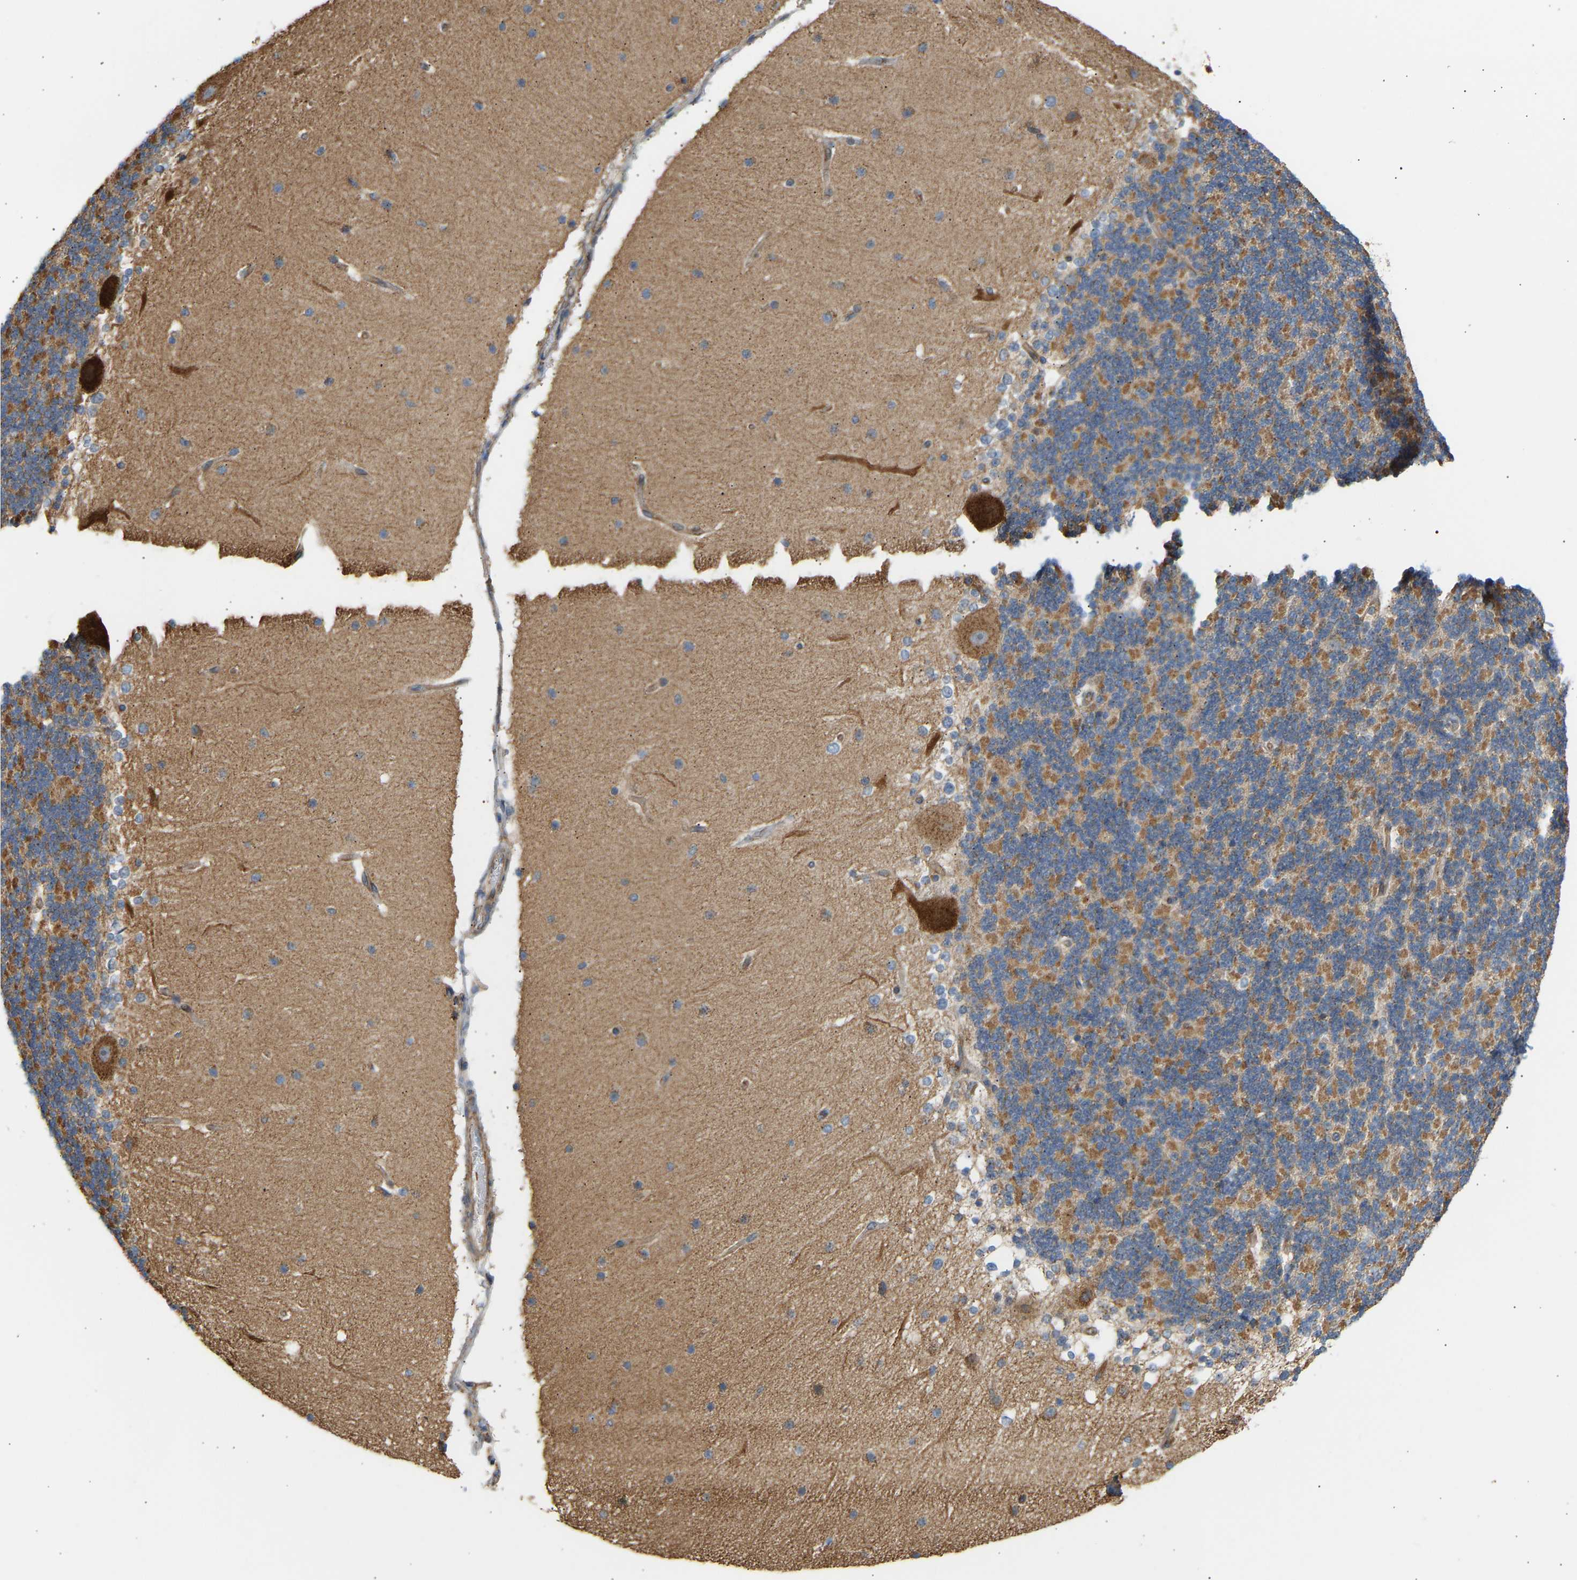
{"staining": {"intensity": "moderate", "quantity": "25%-75%", "location": "cytoplasmic/membranous"}, "tissue": "cerebellum", "cell_type": "Cells in granular layer", "image_type": "normal", "snomed": [{"axis": "morphology", "description": "Normal tissue, NOS"}, {"axis": "topography", "description": "Cerebellum"}], "caption": "IHC (DAB) staining of unremarkable cerebellum displays moderate cytoplasmic/membranous protein staining in approximately 25%-75% of cells in granular layer. The staining was performed using DAB (3,3'-diaminobenzidine) to visualize the protein expression in brown, while the nuclei were stained in blue with hematoxylin (Magnification: 20x).", "gene": "YIPF2", "patient": {"sex": "female", "age": 19}}